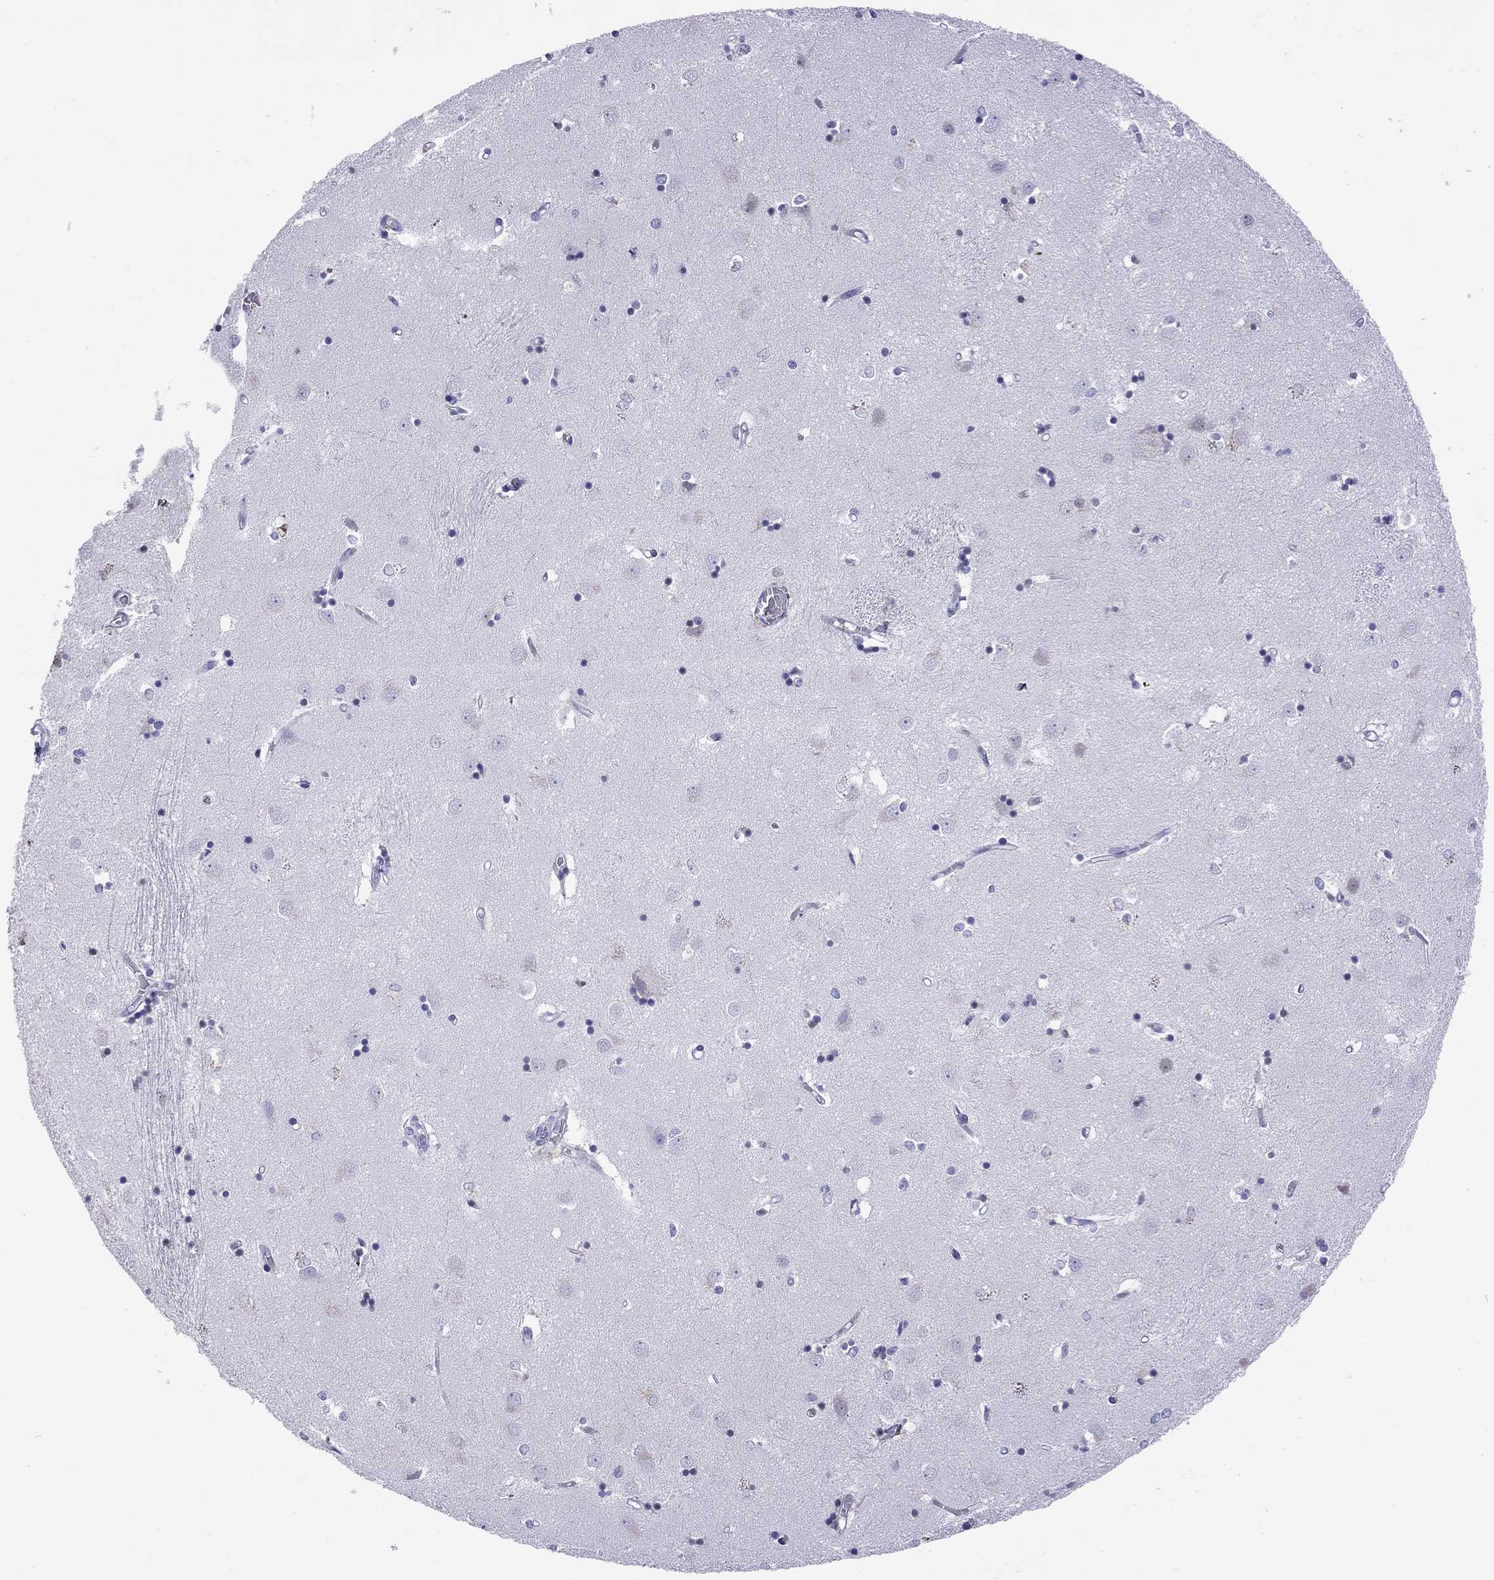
{"staining": {"intensity": "negative", "quantity": "none", "location": "none"}, "tissue": "caudate", "cell_type": "Glial cells", "image_type": "normal", "snomed": [{"axis": "morphology", "description": "Normal tissue, NOS"}, {"axis": "topography", "description": "Lateral ventricle wall"}], "caption": "Caudate was stained to show a protein in brown. There is no significant staining in glial cells. (Stains: DAB IHC with hematoxylin counter stain, Microscopy: brightfield microscopy at high magnification).", "gene": "SERPINA3", "patient": {"sex": "male", "age": 54}}